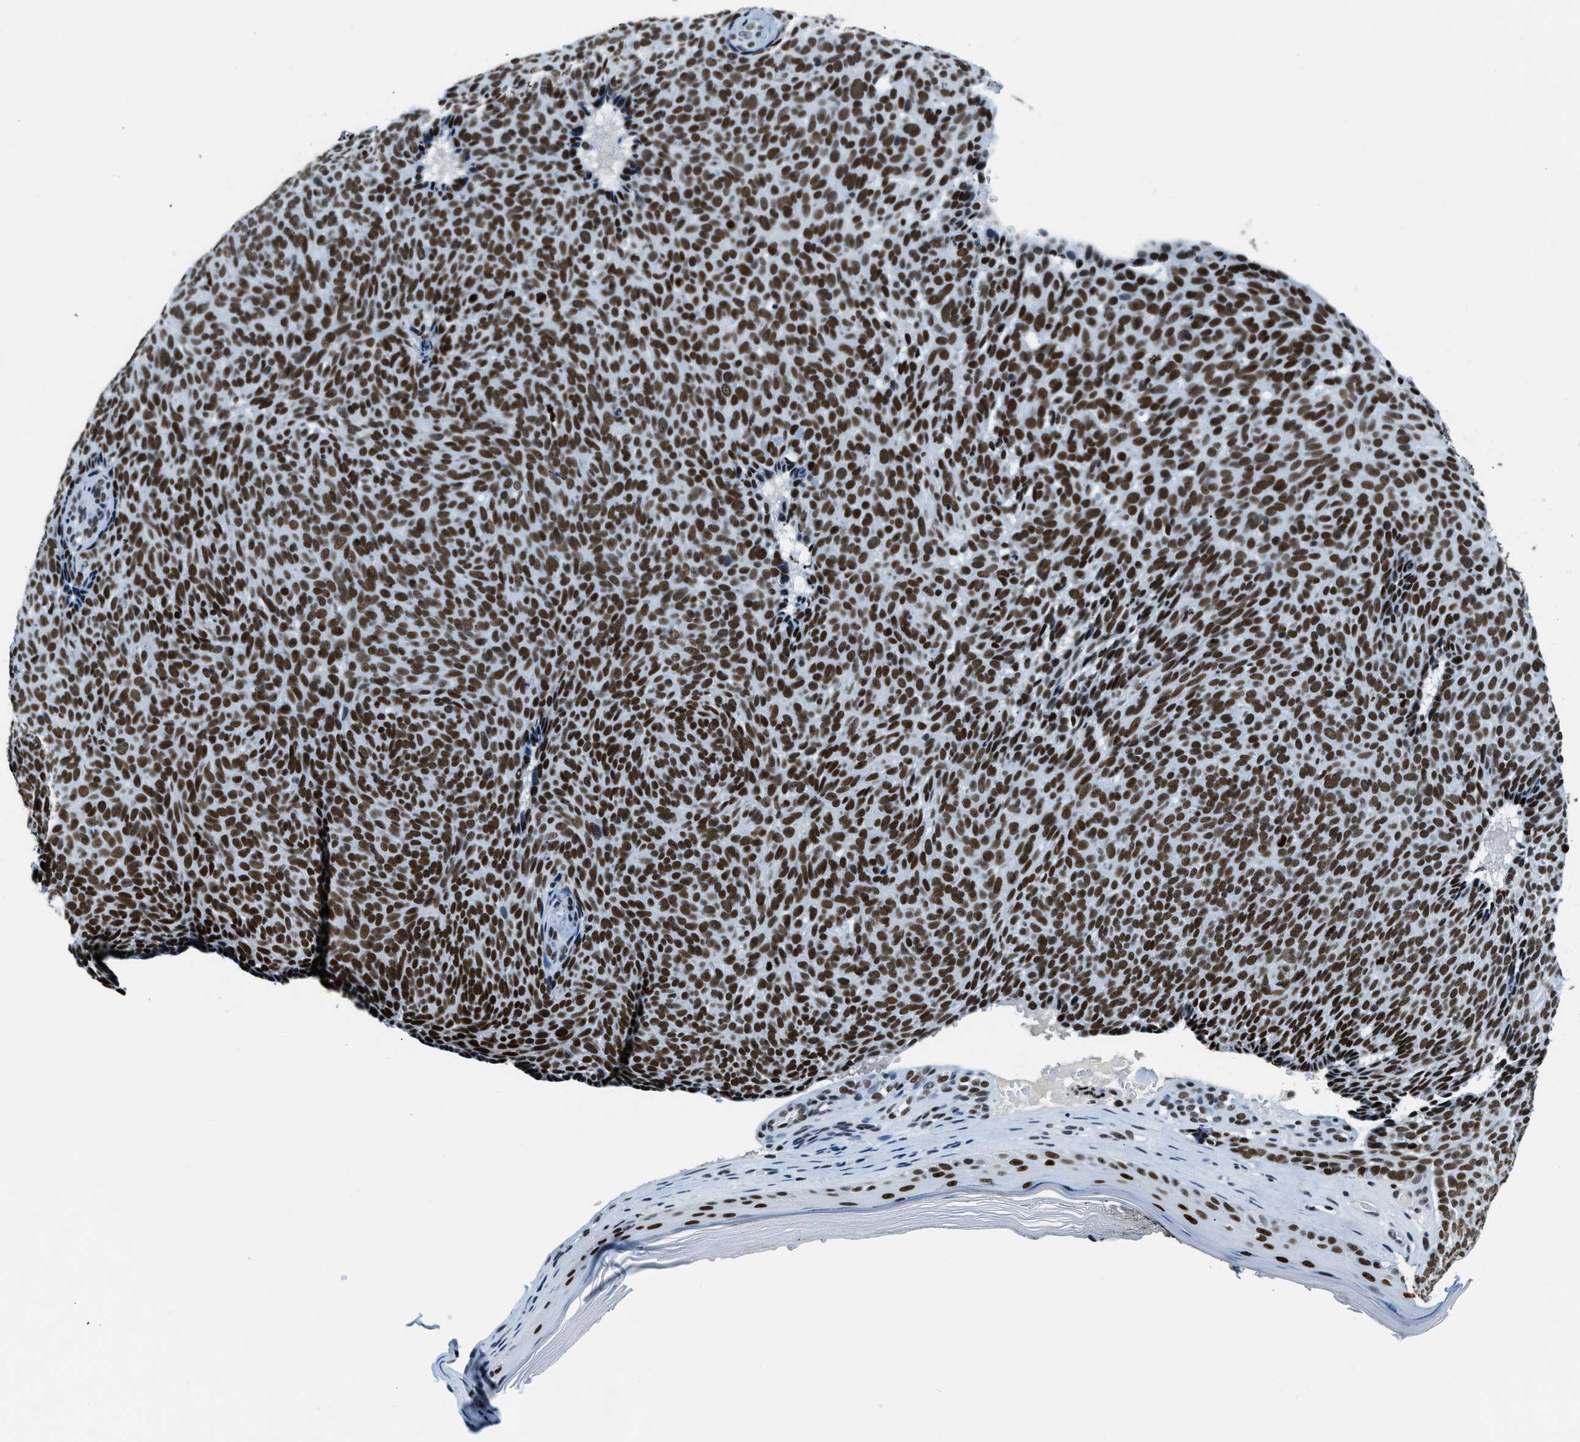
{"staining": {"intensity": "strong", "quantity": ">75%", "location": "nuclear"}, "tissue": "skin cancer", "cell_type": "Tumor cells", "image_type": "cancer", "snomed": [{"axis": "morphology", "description": "Basal cell carcinoma"}, {"axis": "topography", "description": "Skin"}], "caption": "Protein expression by IHC exhibits strong nuclear staining in about >75% of tumor cells in skin cancer. The staining was performed using DAB to visualize the protein expression in brown, while the nuclei were stained in blue with hematoxylin (Magnification: 20x).", "gene": "TOP1", "patient": {"sex": "male", "age": 61}}